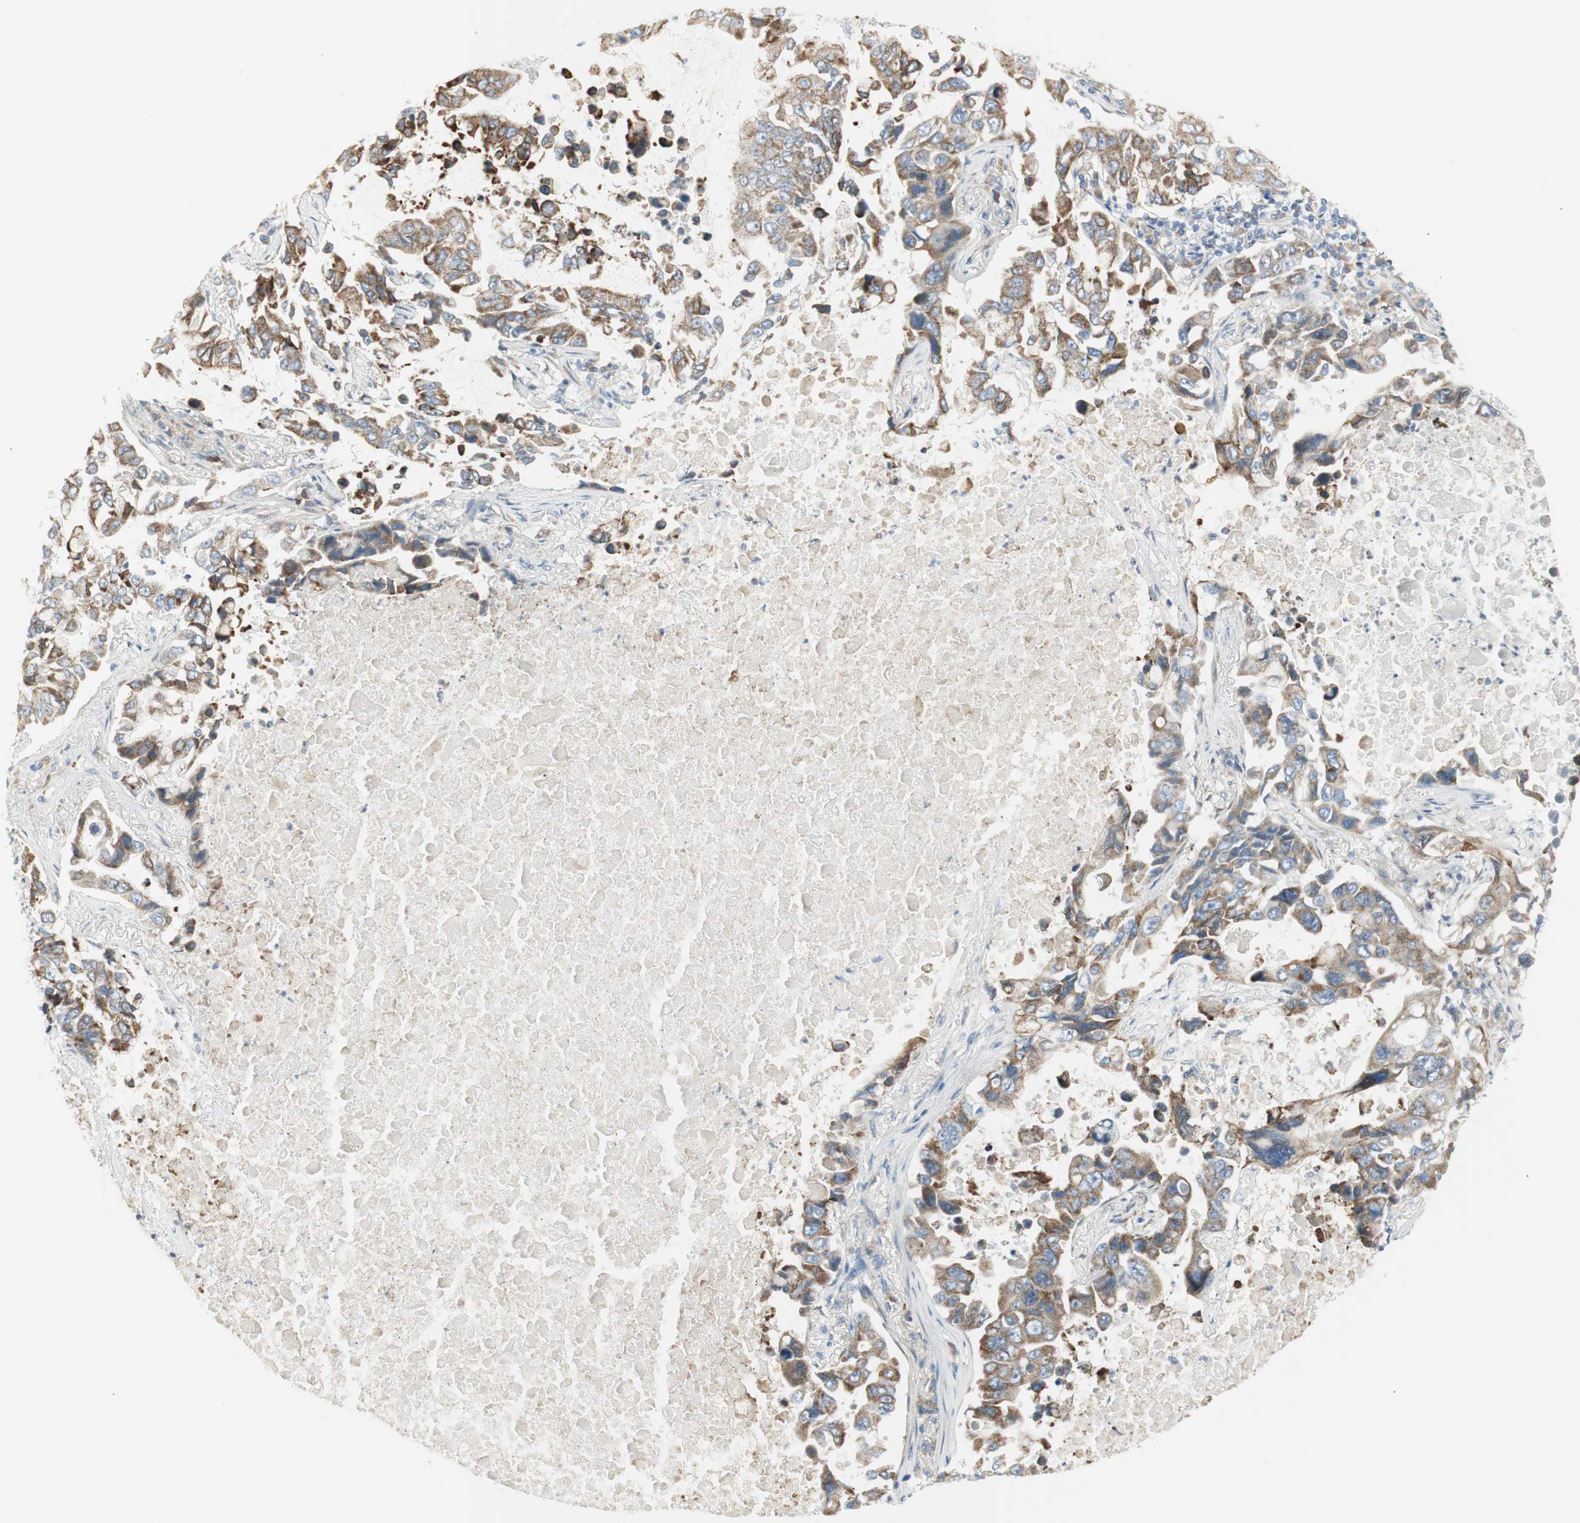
{"staining": {"intensity": "moderate", "quantity": ">75%", "location": "cytoplasmic/membranous"}, "tissue": "lung cancer", "cell_type": "Tumor cells", "image_type": "cancer", "snomed": [{"axis": "morphology", "description": "Adenocarcinoma, NOS"}, {"axis": "topography", "description": "Lung"}], "caption": "A high-resolution image shows immunohistochemistry (IHC) staining of lung adenocarcinoma, which reveals moderate cytoplasmic/membranous staining in approximately >75% of tumor cells. The staining was performed using DAB (3,3'-diaminobenzidine) to visualize the protein expression in brown, while the nuclei were stained in blue with hematoxylin (Magnification: 20x).", "gene": "TNFSF11", "patient": {"sex": "male", "age": 64}}